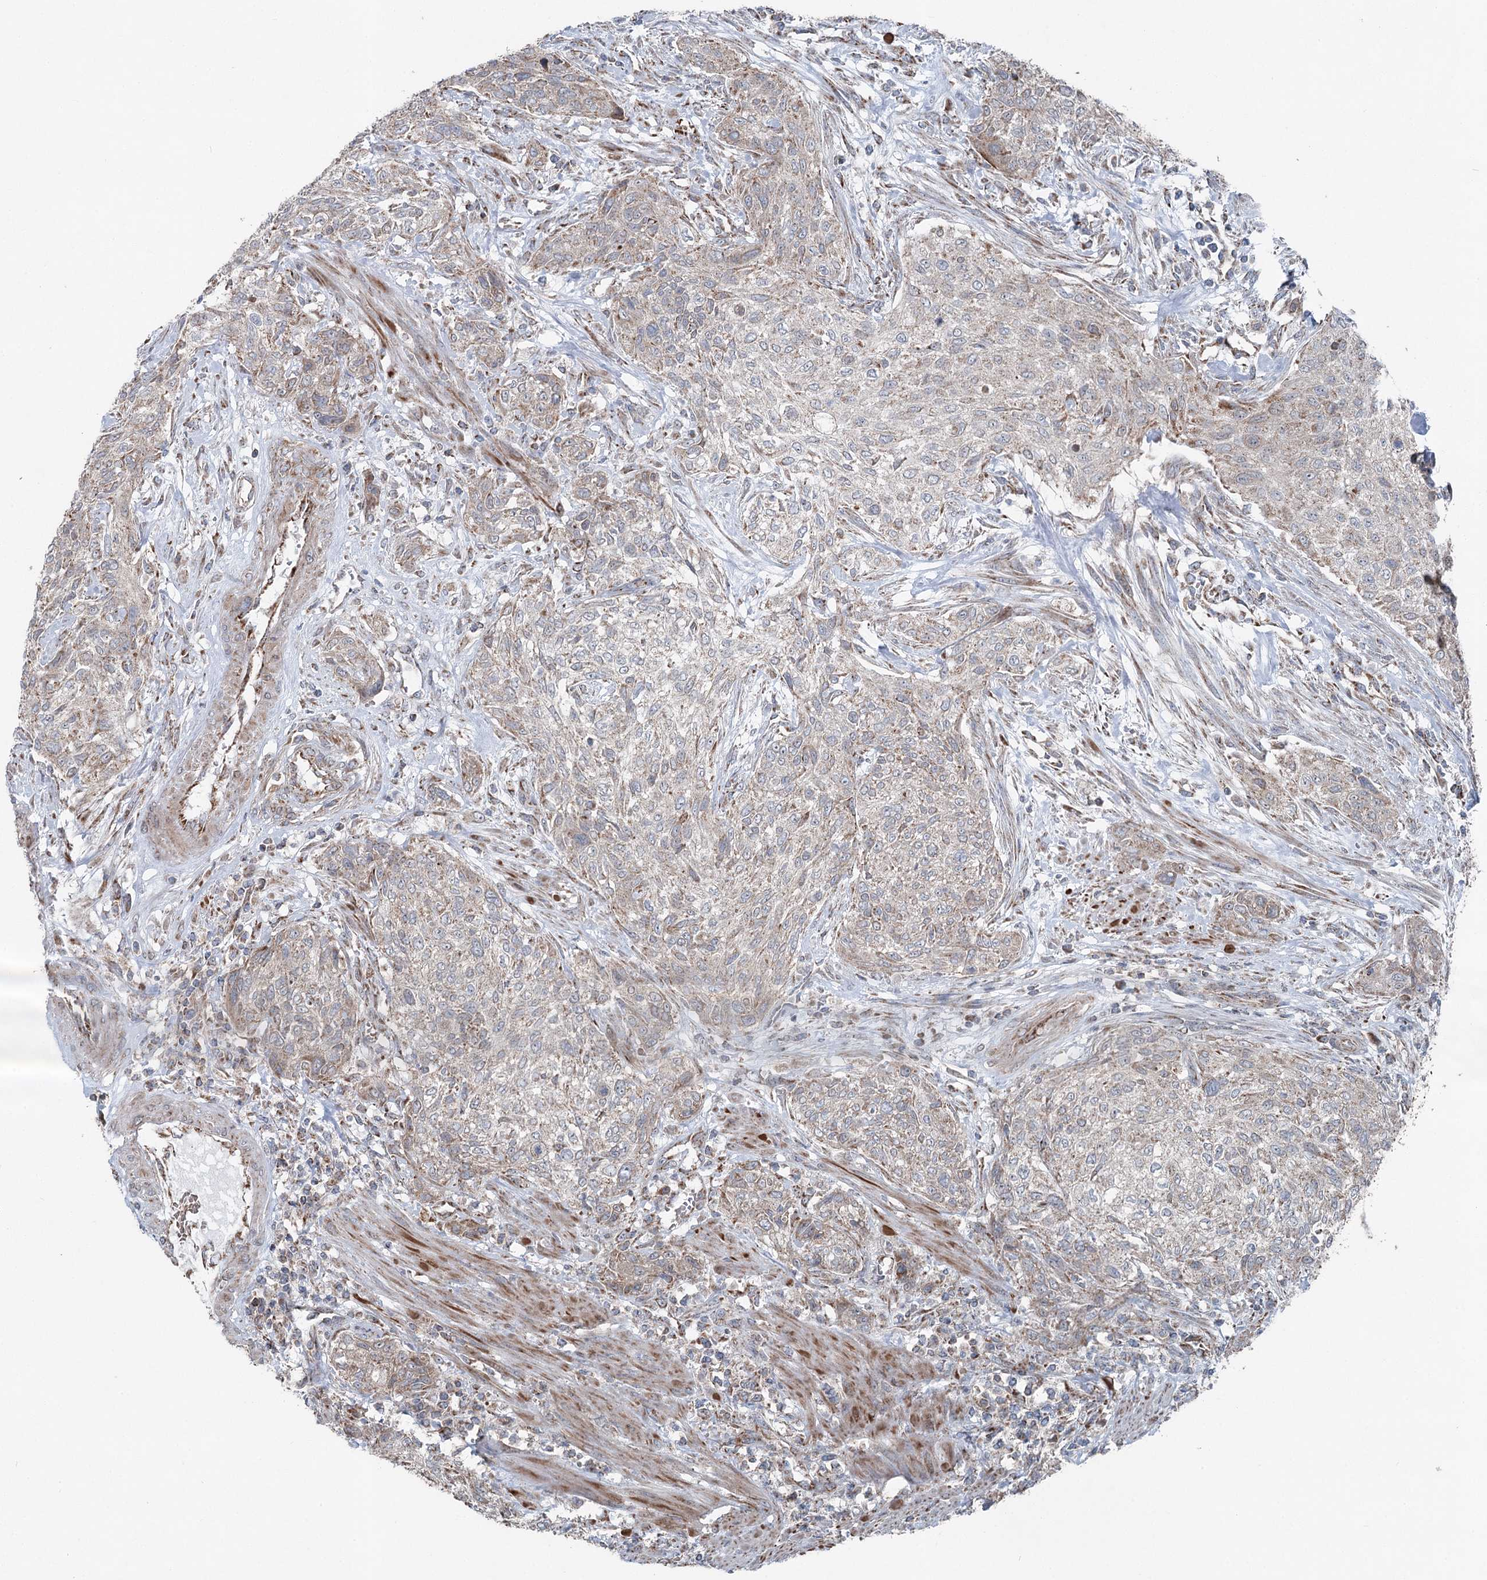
{"staining": {"intensity": "negative", "quantity": "none", "location": "none"}, "tissue": "urothelial cancer", "cell_type": "Tumor cells", "image_type": "cancer", "snomed": [{"axis": "morphology", "description": "Normal tissue, NOS"}, {"axis": "morphology", "description": "Urothelial carcinoma, NOS"}, {"axis": "topography", "description": "Urinary bladder"}, {"axis": "topography", "description": "Peripheral nerve tissue"}], "caption": "Transitional cell carcinoma was stained to show a protein in brown. There is no significant positivity in tumor cells.", "gene": "UCN3", "patient": {"sex": "male", "age": 35}}